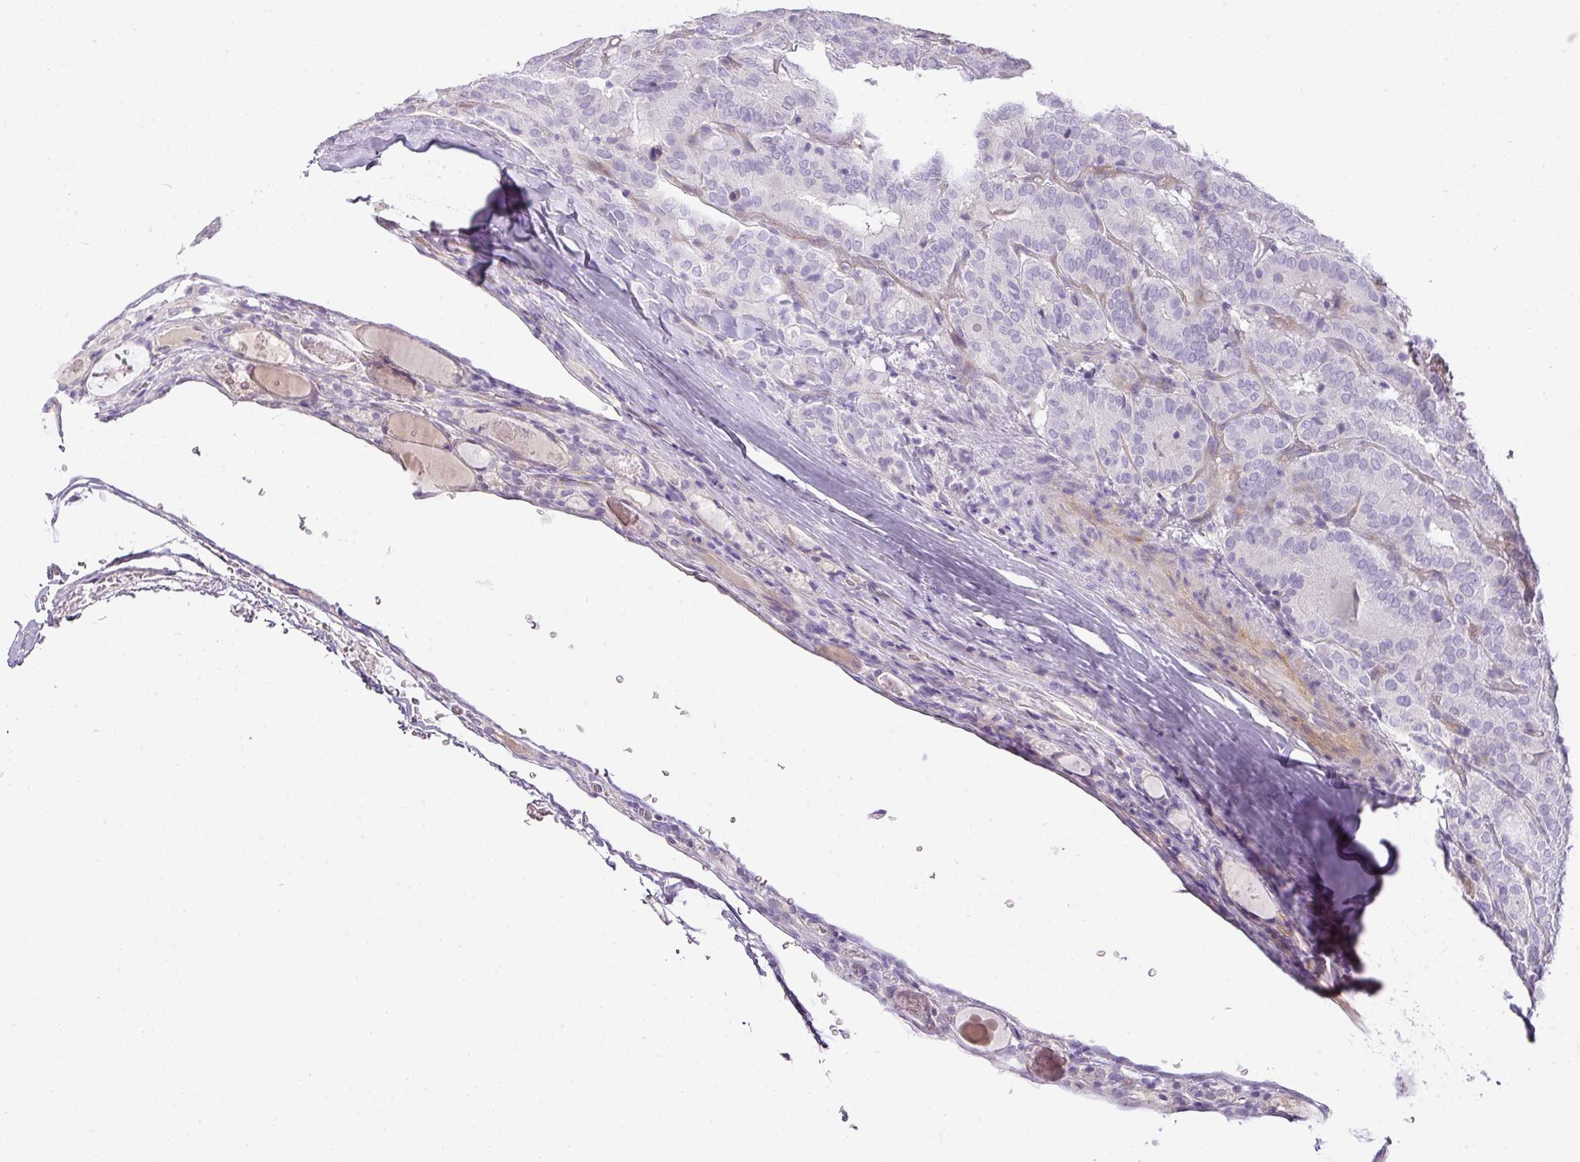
{"staining": {"intensity": "negative", "quantity": "none", "location": "none"}, "tissue": "thyroid cancer", "cell_type": "Tumor cells", "image_type": "cancer", "snomed": [{"axis": "morphology", "description": "Papillary adenocarcinoma, NOS"}, {"axis": "topography", "description": "Thyroid gland"}], "caption": "DAB immunohistochemical staining of papillary adenocarcinoma (thyroid) shows no significant expression in tumor cells.", "gene": "RAX2", "patient": {"sex": "female", "age": 72}}